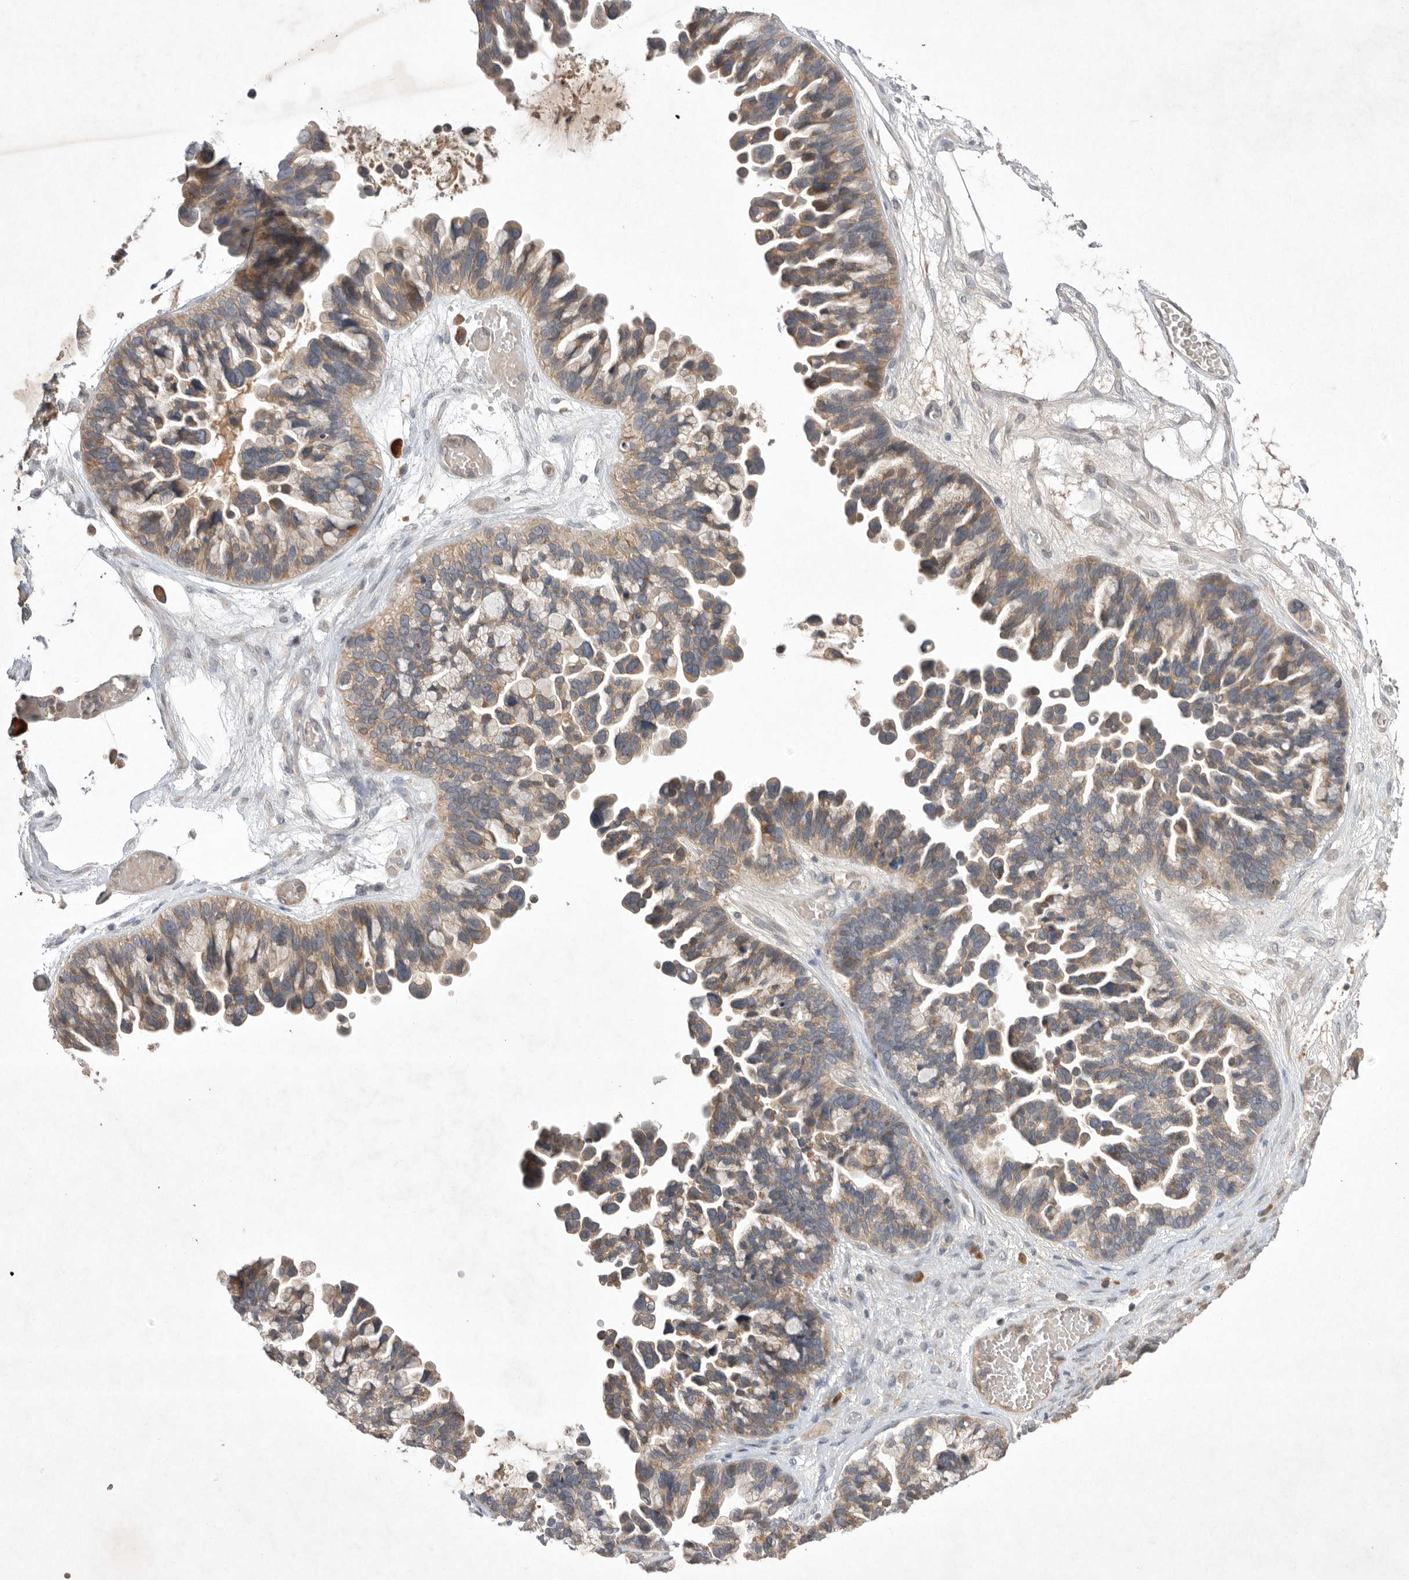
{"staining": {"intensity": "moderate", "quantity": ">75%", "location": "cytoplasmic/membranous"}, "tissue": "ovarian cancer", "cell_type": "Tumor cells", "image_type": "cancer", "snomed": [{"axis": "morphology", "description": "Cystadenocarcinoma, serous, NOS"}, {"axis": "topography", "description": "Ovary"}], "caption": "The image demonstrates staining of serous cystadenocarcinoma (ovarian), revealing moderate cytoplasmic/membranous protein expression (brown color) within tumor cells. (DAB IHC, brown staining for protein, blue staining for nuclei).", "gene": "NRCAM", "patient": {"sex": "female", "age": 56}}